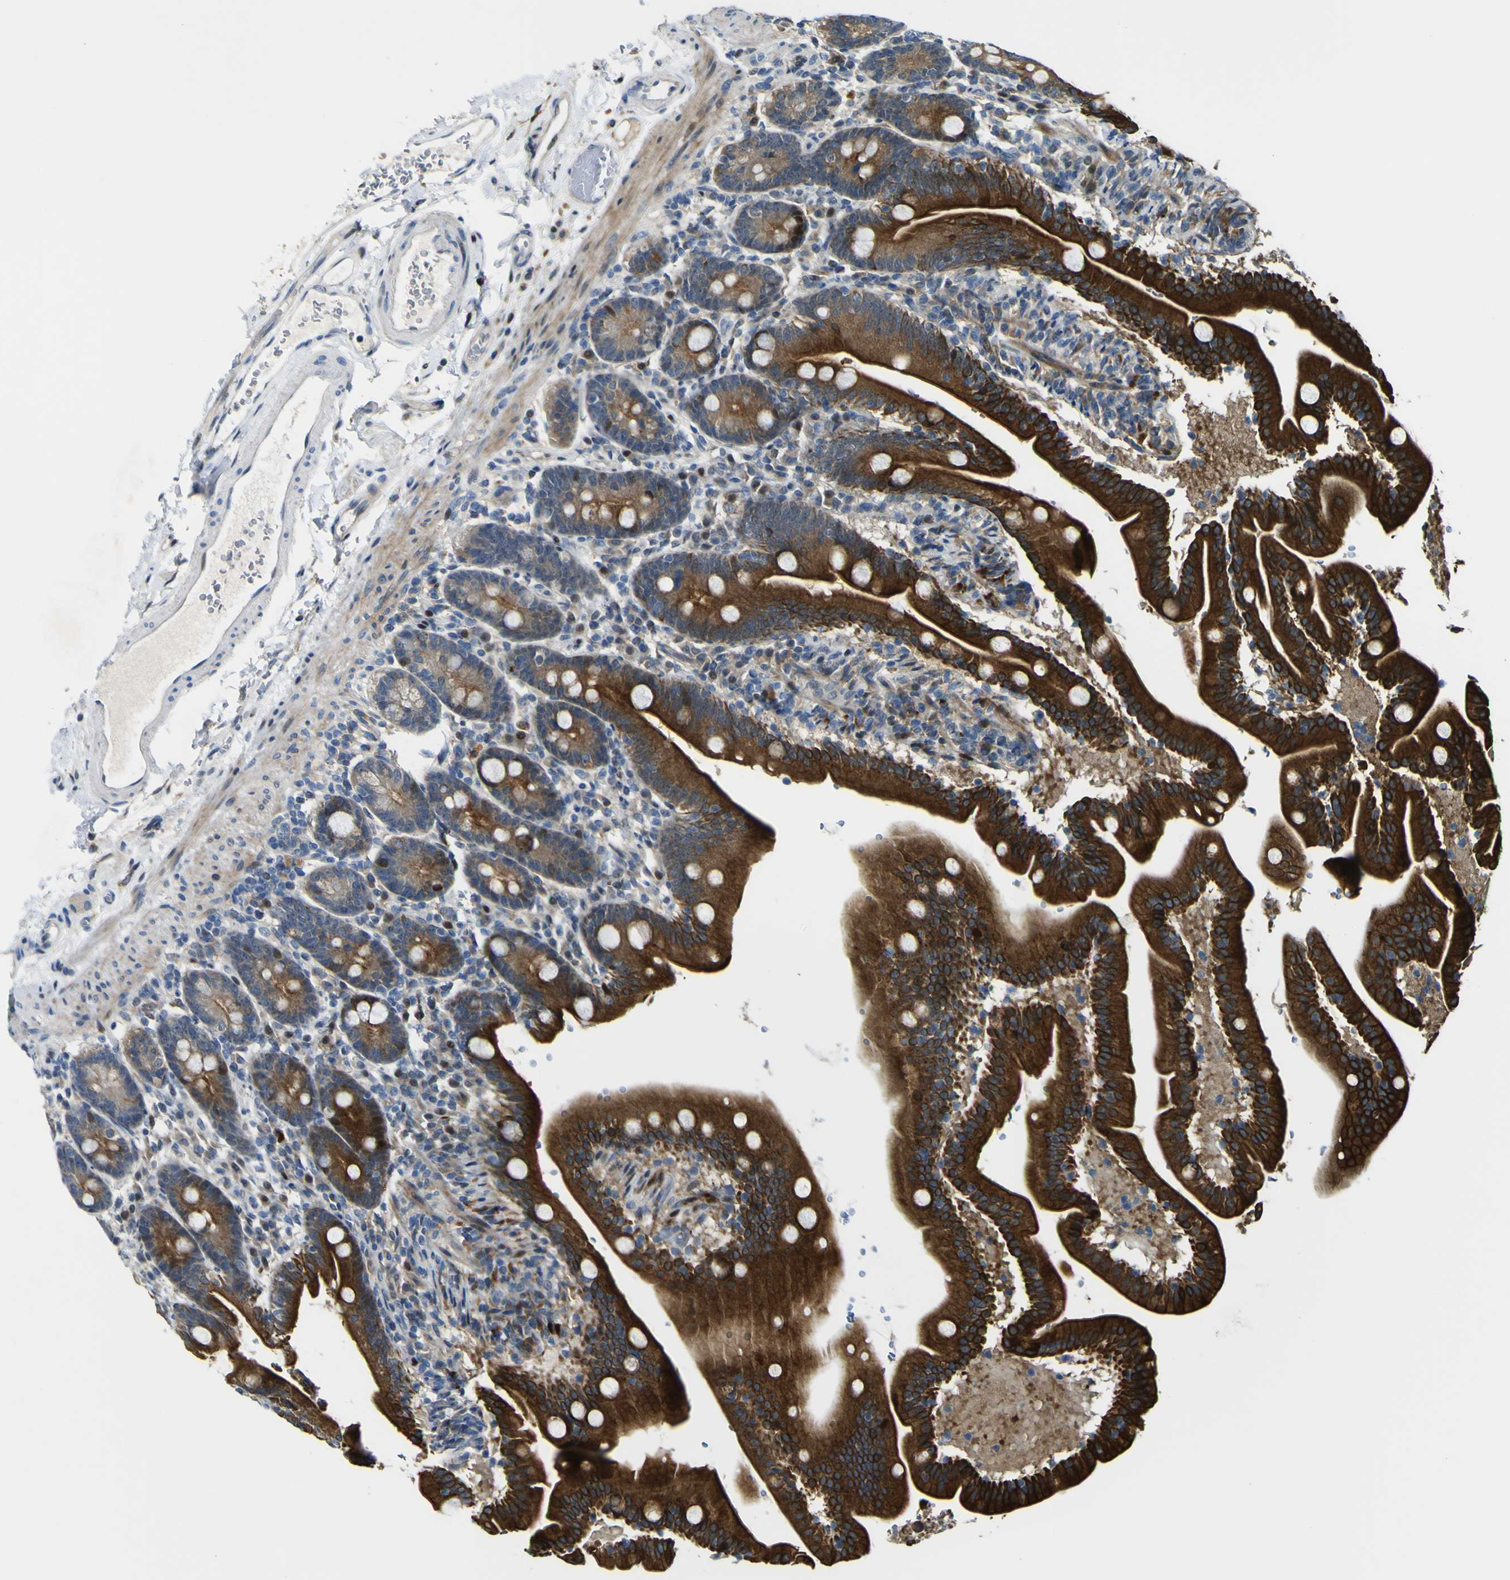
{"staining": {"intensity": "strong", "quantity": ">75%", "location": "cytoplasmic/membranous"}, "tissue": "duodenum", "cell_type": "Glandular cells", "image_type": "normal", "snomed": [{"axis": "morphology", "description": "Normal tissue, NOS"}, {"axis": "topography", "description": "Duodenum"}], "caption": "Immunohistochemical staining of normal duodenum displays strong cytoplasmic/membranous protein expression in about >75% of glandular cells. Ihc stains the protein in brown and the nuclei are stained blue.", "gene": "LBHD1", "patient": {"sex": "male", "age": 54}}